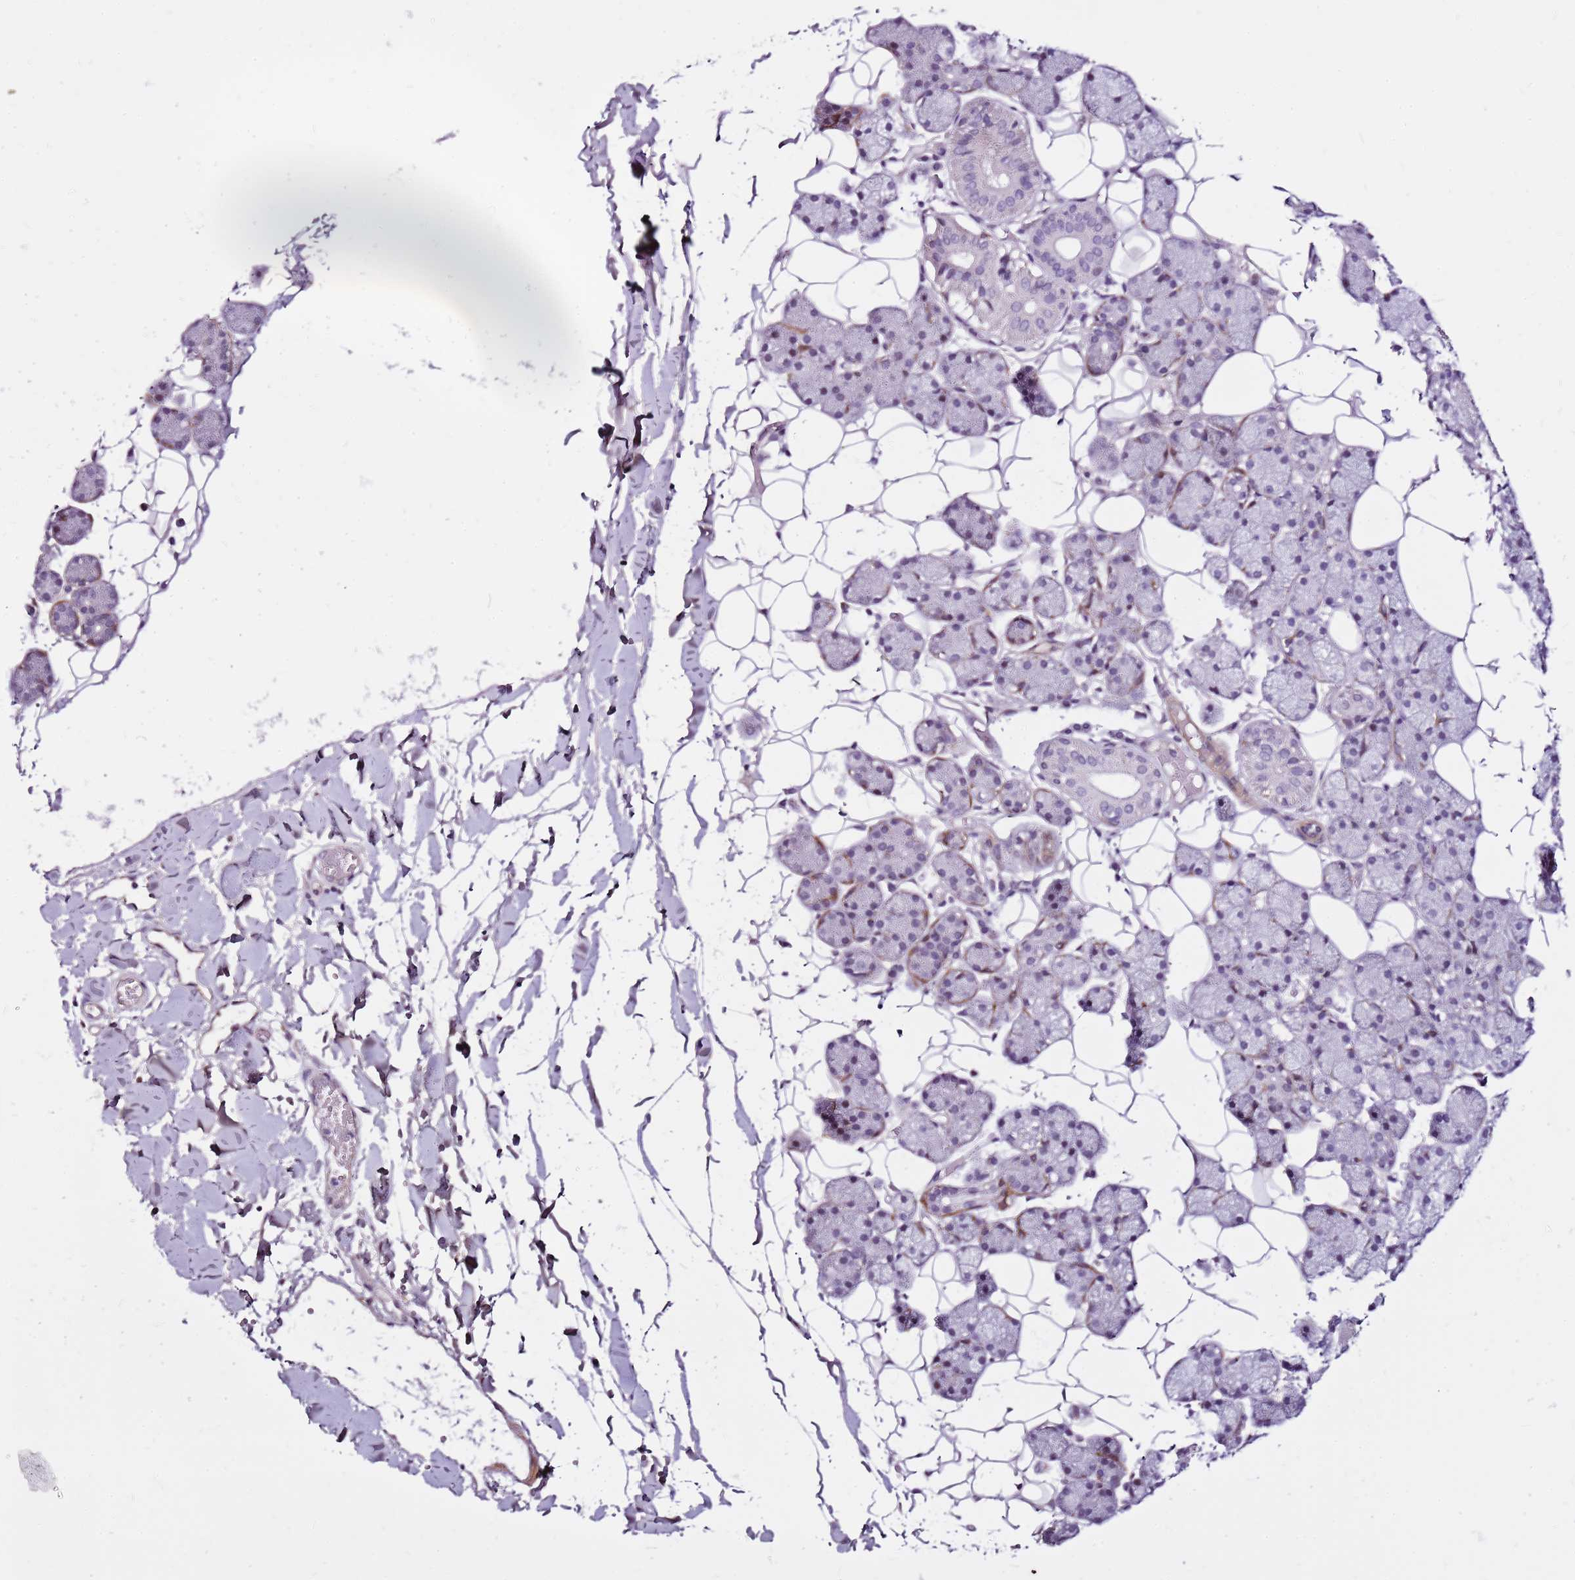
{"staining": {"intensity": "negative", "quantity": "none", "location": "none"}, "tissue": "salivary gland", "cell_type": "Glandular cells", "image_type": "normal", "snomed": [{"axis": "morphology", "description": "Normal tissue, NOS"}, {"axis": "topography", "description": "Salivary gland"}], "caption": "Immunohistochemical staining of benign human salivary gland shows no significant positivity in glandular cells. (Immunohistochemistry (ihc), brightfield microscopy, high magnification).", "gene": "POLE3", "patient": {"sex": "female", "age": 33}}